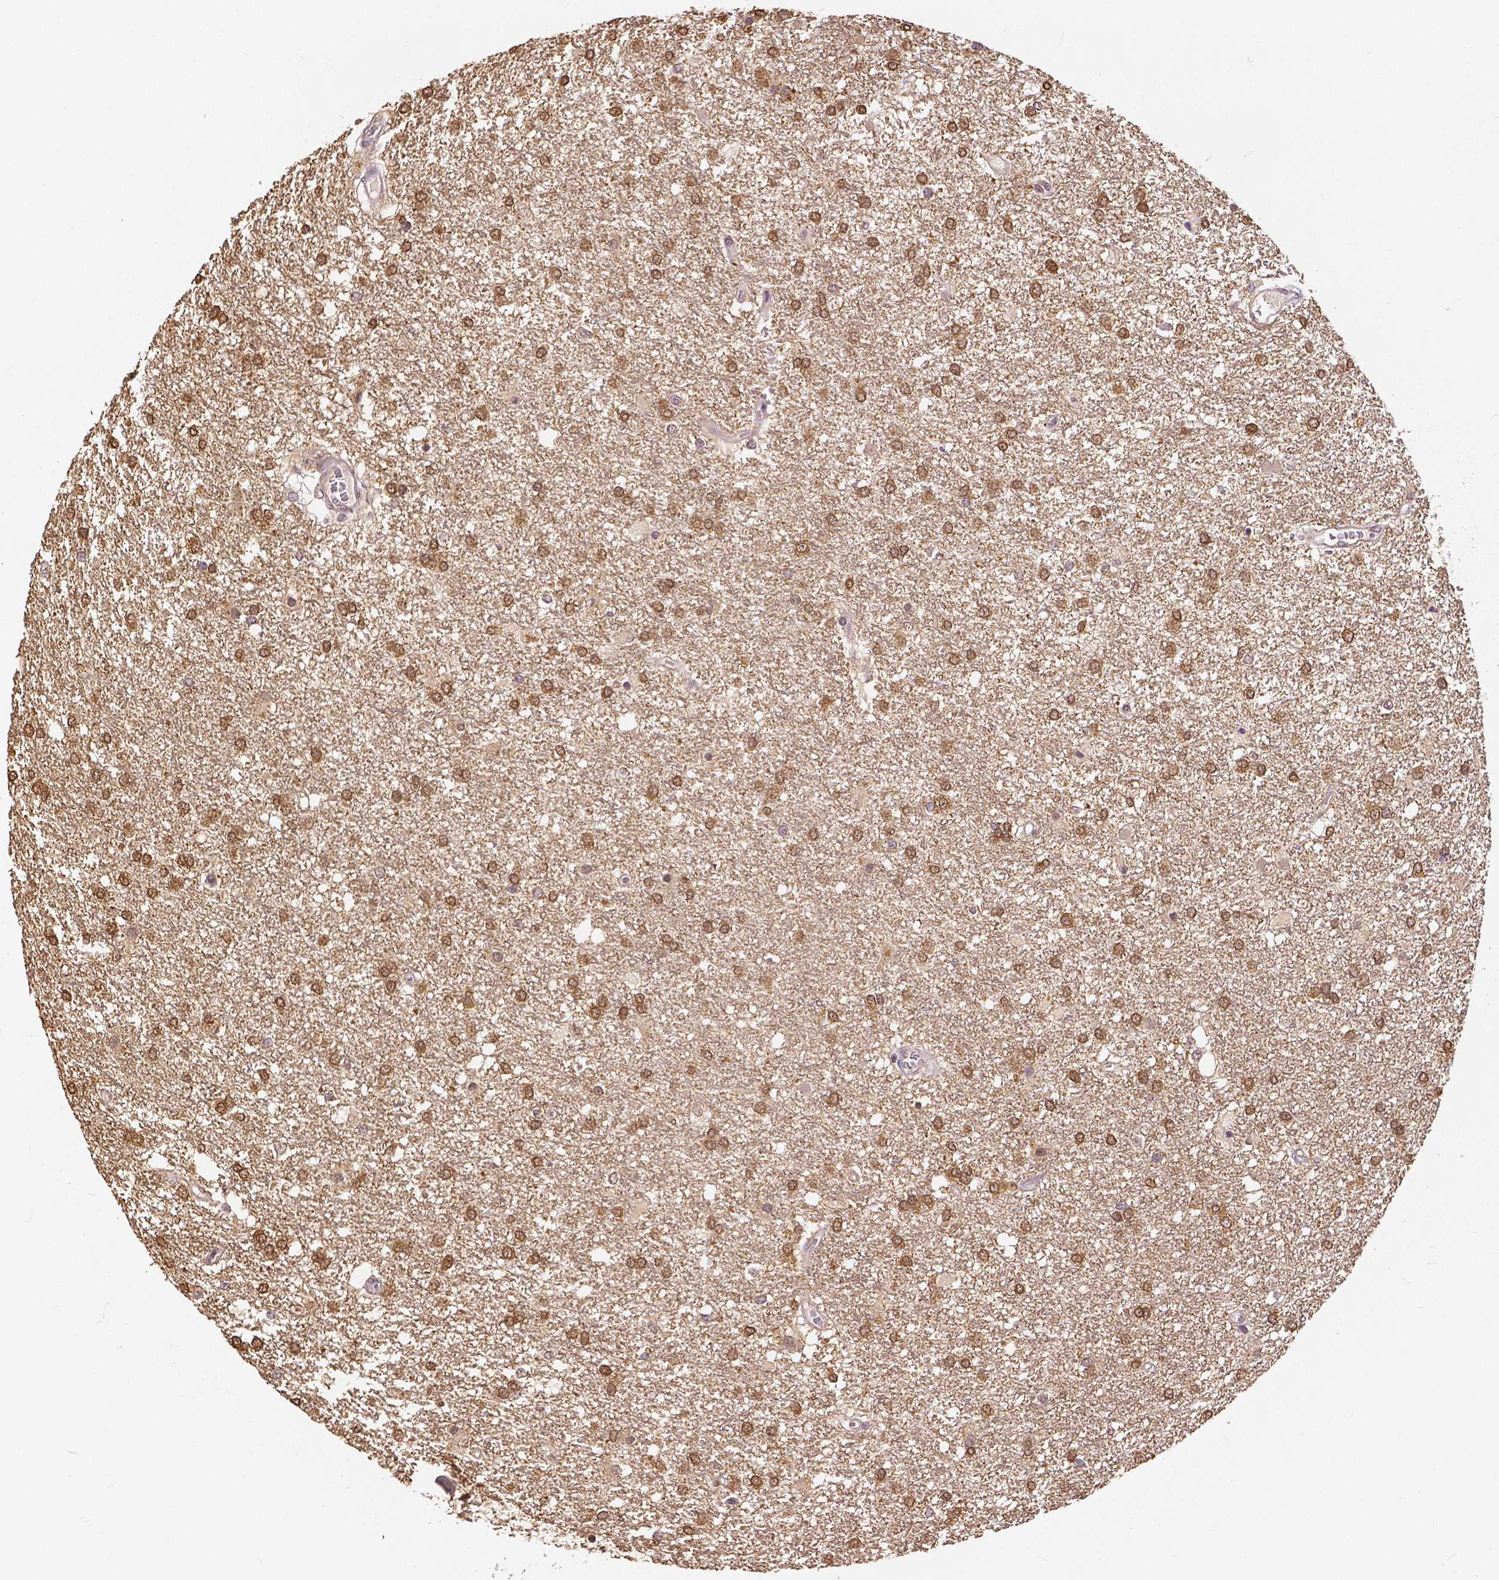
{"staining": {"intensity": "strong", "quantity": ">75%", "location": "cytoplasmic/membranous,nuclear"}, "tissue": "glioma", "cell_type": "Tumor cells", "image_type": "cancer", "snomed": [{"axis": "morphology", "description": "Glioma, malignant, High grade"}, {"axis": "topography", "description": "Brain"}], "caption": "Malignant high-grade glioma was stained to show a protein in brown. There is high levels of strong cytoplasmic/membranous and nuclear staining in approximately >75% of tumor cells. (IHC, brightfield microscopy, high magnification).", "gene": "MAP1LC3B", "patient": {"sex": "female", "age": 61}}